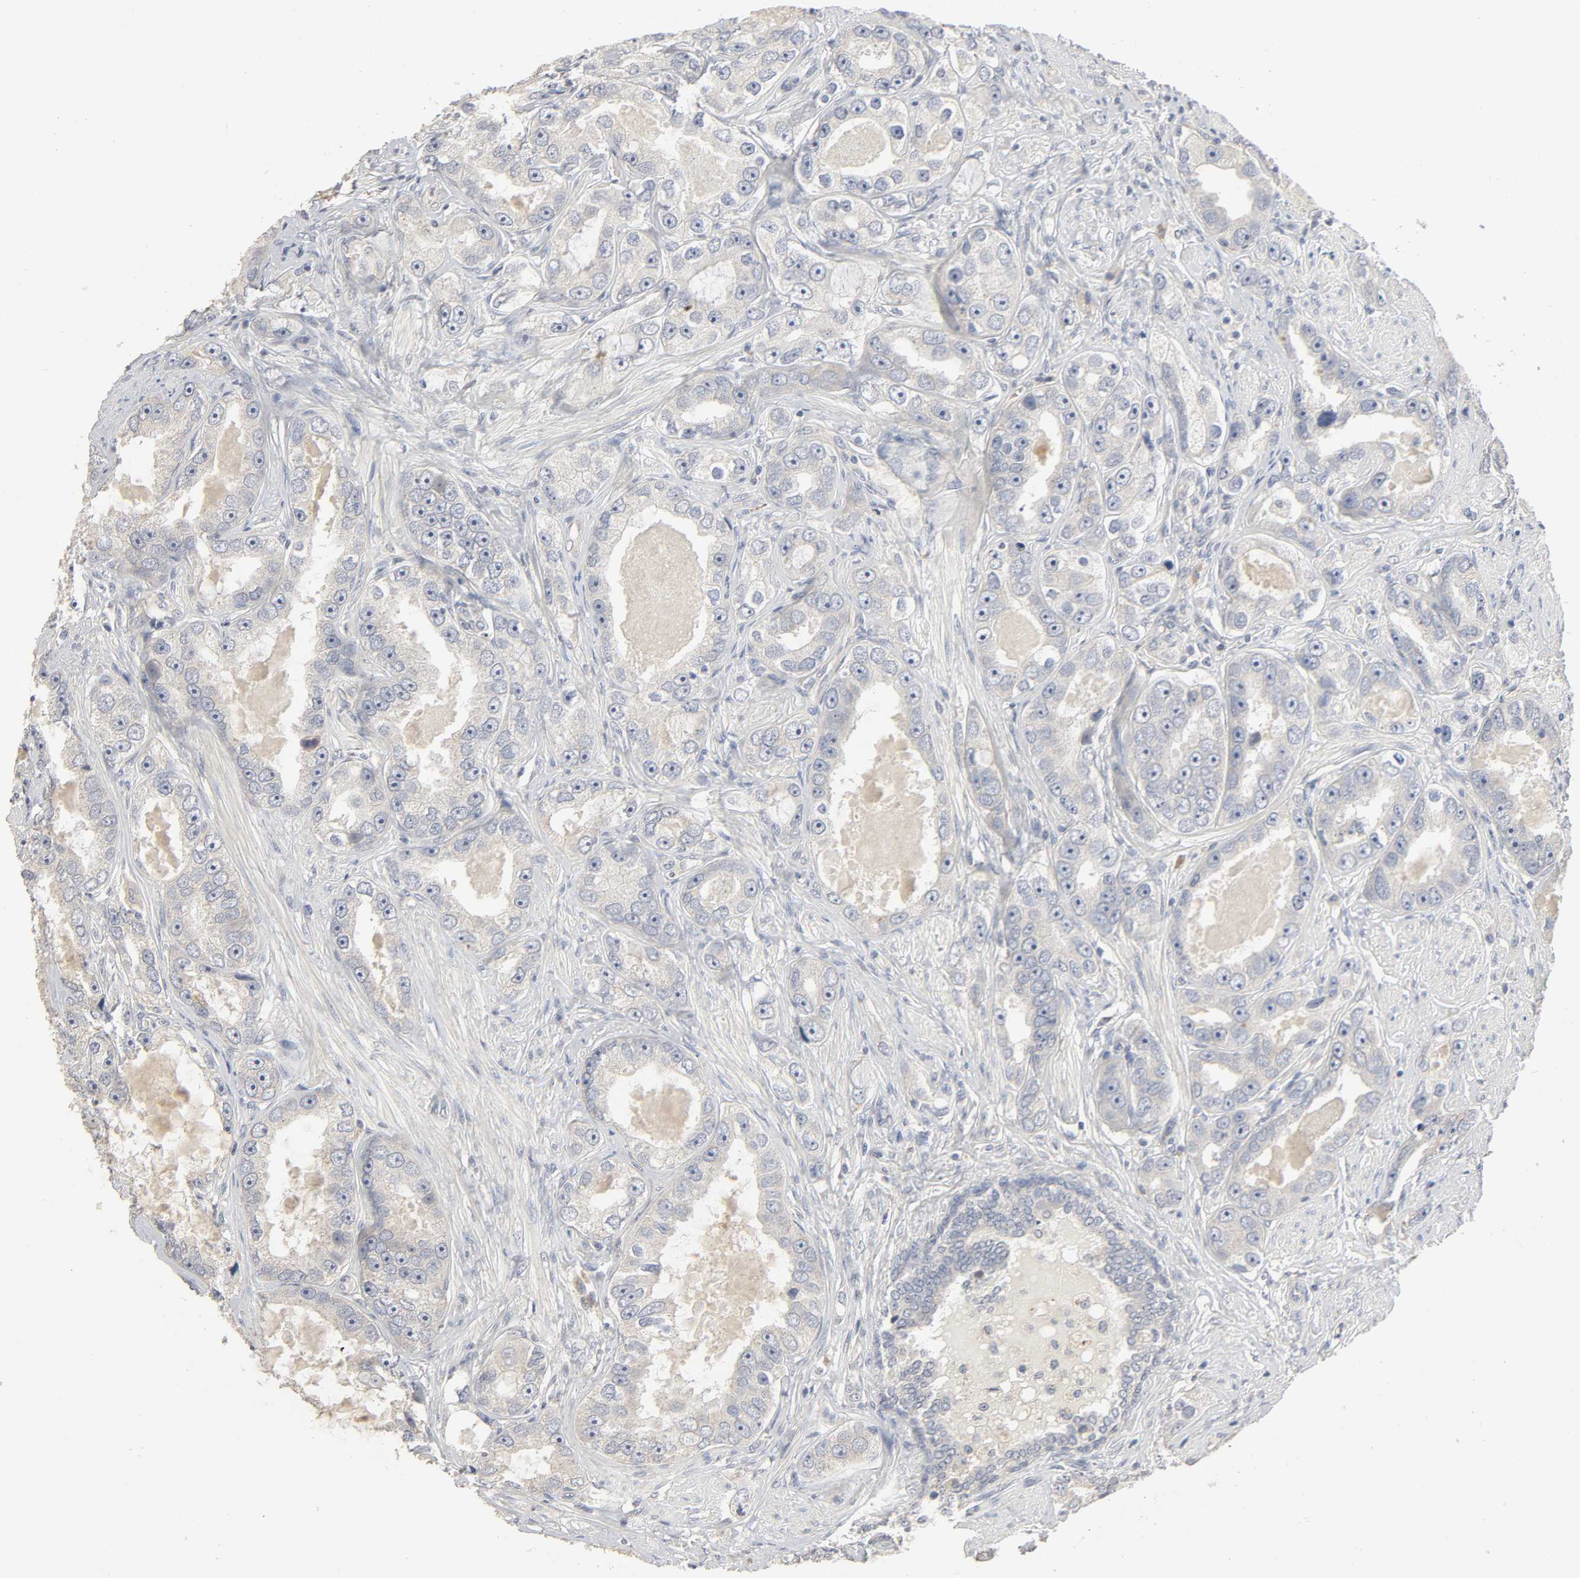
{"staining": {"intensity": "weak", "quantity": "<25%", "location": "cytoplasmic/membranous"}, "tissue": "prostate cancer", "cell_type": "Tumor cells", "image_type": "cancer", "snomed": [{"axis": "morphology", "description": "Adenocarcinoma, High grade"}, {"axis": "topography", "description": "Prostate"}], "caption": "Prostate cancer was stained to show a protein in brown. There is no significant expression in tumor cells.", "gene": "SLC10A2", "patient": {"sex": "male", "age": 63}}